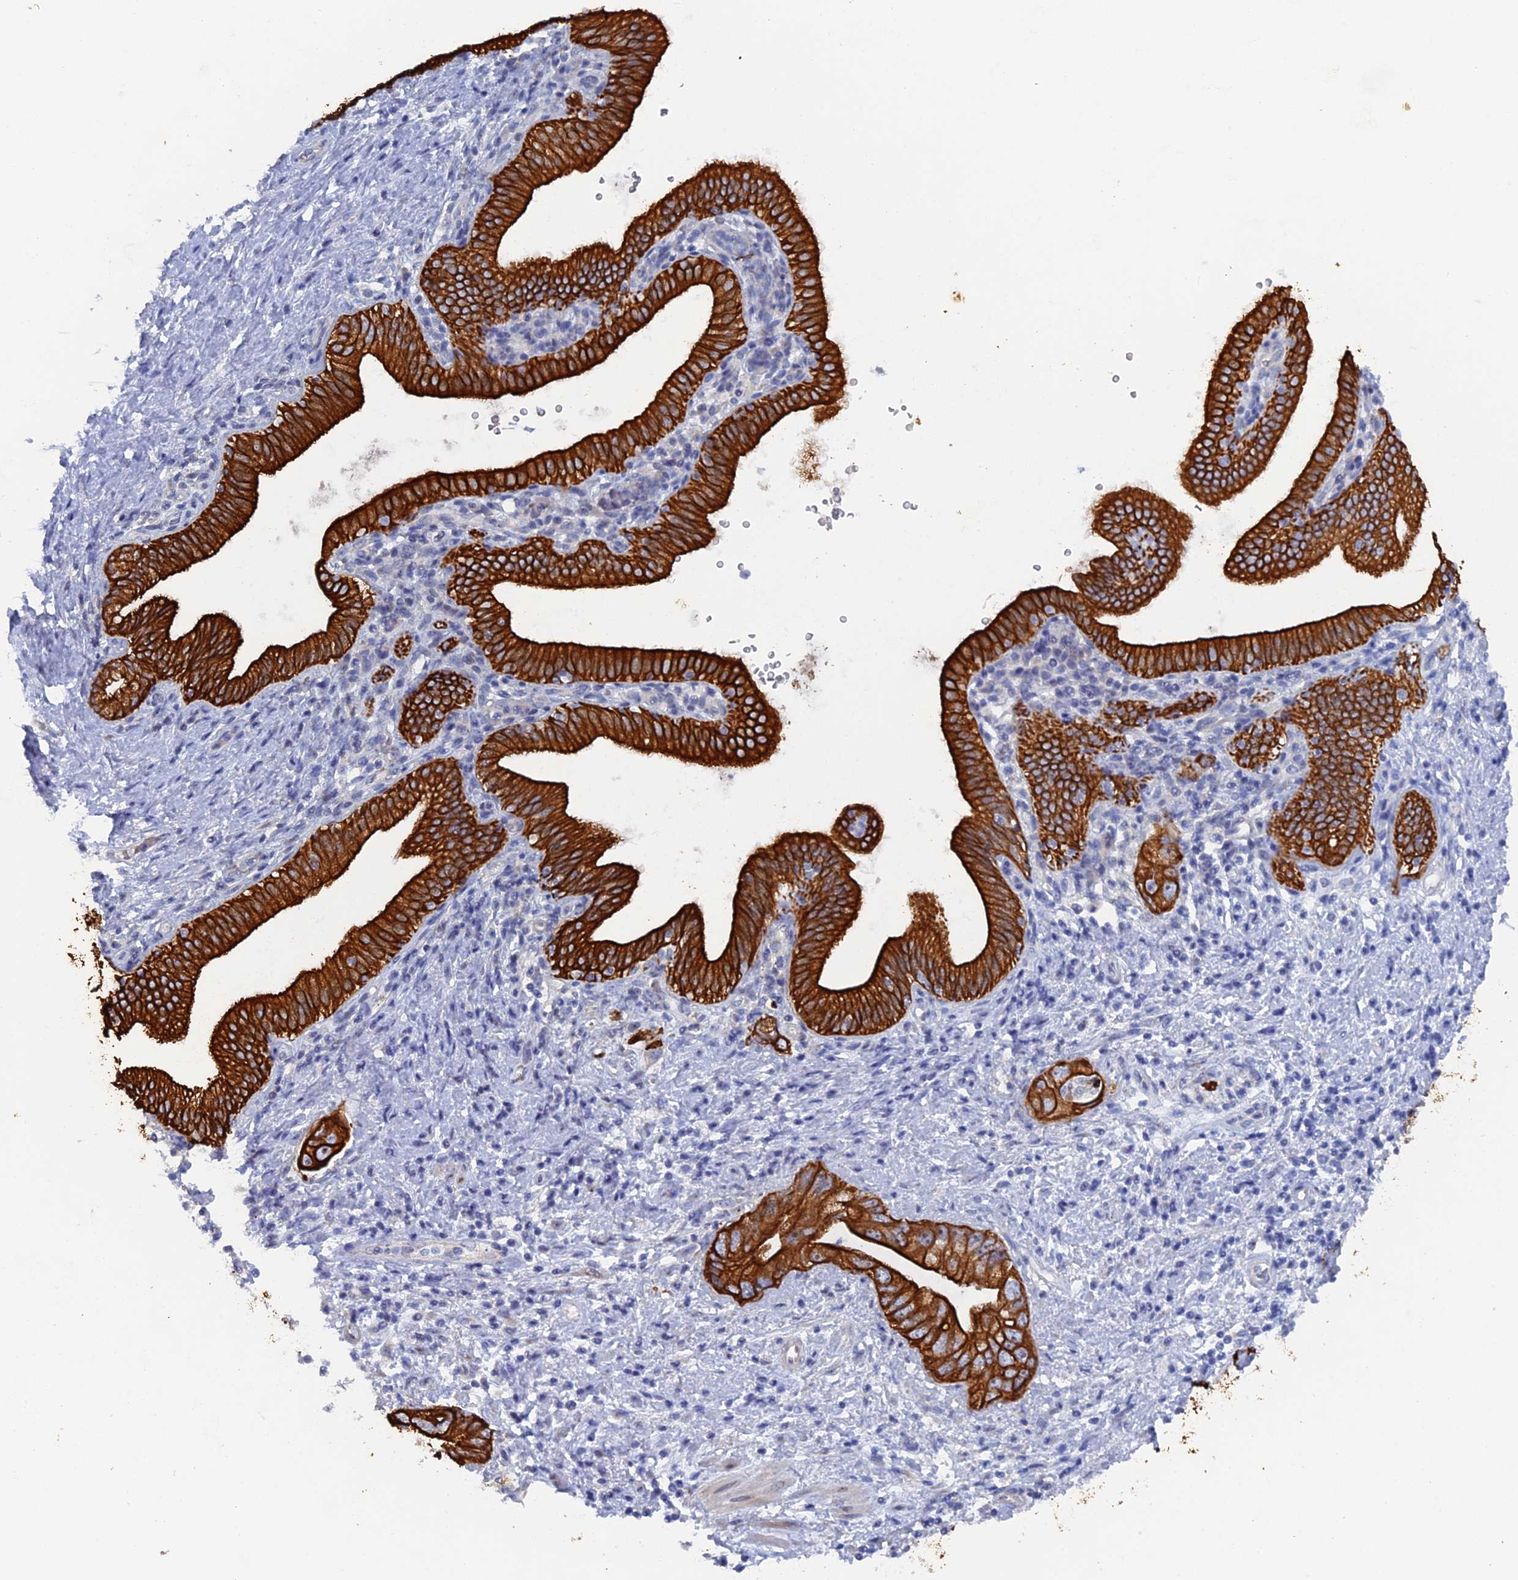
{"staining": {"intensity": "strong", "quantity": ">75%", "location": "cytoplasmic/membranous"}, "tissue": "pancreatic cancer", "cell_type": "Tumor cells", "image_type": "cancer", "snomed": [{"axis": "morphology", "description": "Adenocarcinoma, NOS"}, {"axis": "topography", "description": "Pancreas"}], "caption": "A histopathology image of pancreatic cancer (adenocarcinoma) stained for a protein reveals strong cytoplasmic/membranous brown staining in tumor cells.", "gene": "SRFBP1", "patient": {"sex": "female", "age": 73}}